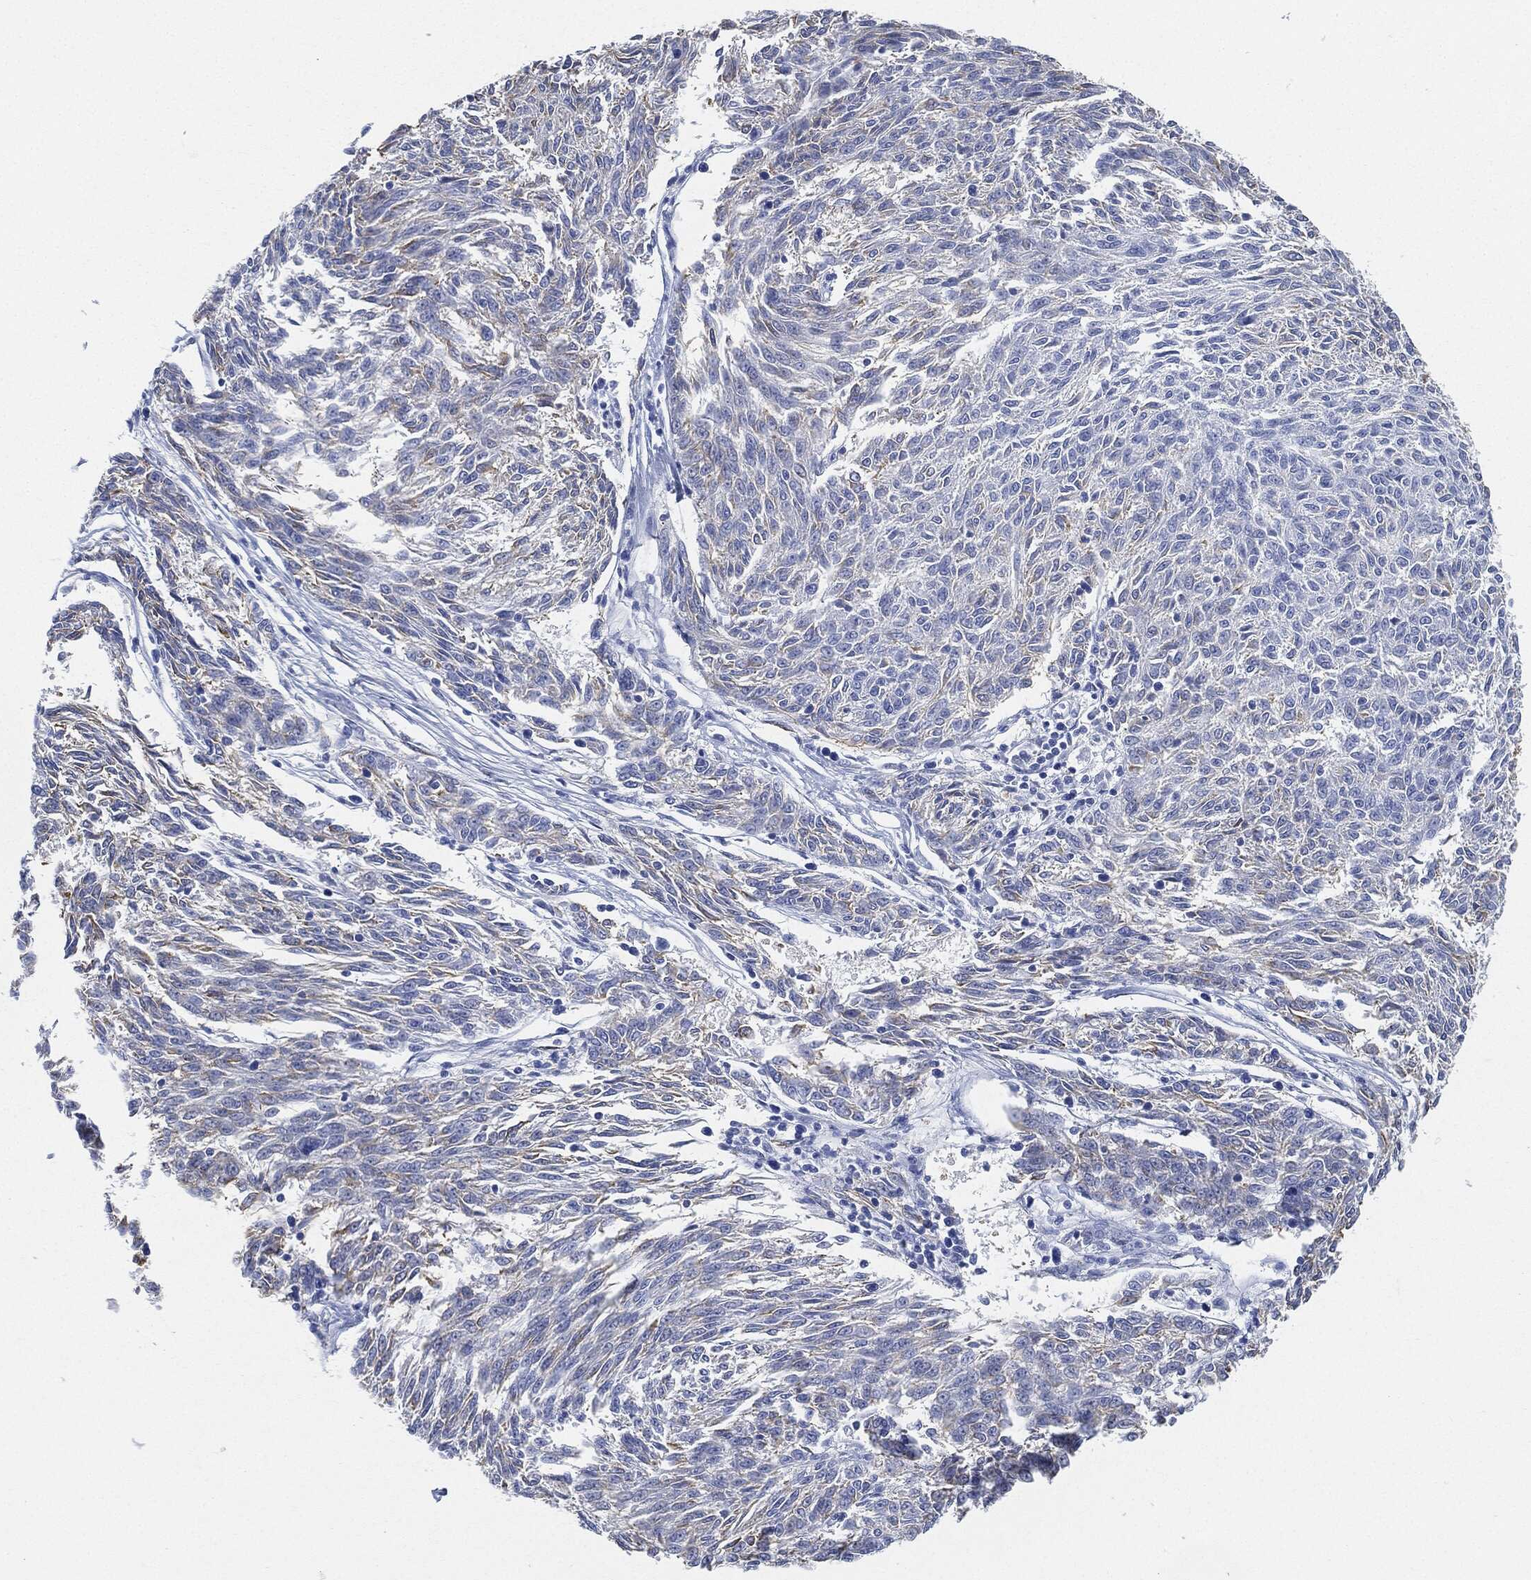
{"staining": {"intensity": "weak", "quantity": "<25%", "location": "cytoplasmic/membranous"}, "tissue": "melanoma", "cell_type": "Tumor cells", "image_type": "cancer", "snomed": [{"axis": "morphology", "description": "Malignant melanoma, NOS"}, {"axis": "topography", "description": "Skin"}], "caption": "Photomicrograph shows no significant protein staining in tumor cells of melanoma.", "gene": "TAGLN", "patient": {"sex": "female", "age": 72}}